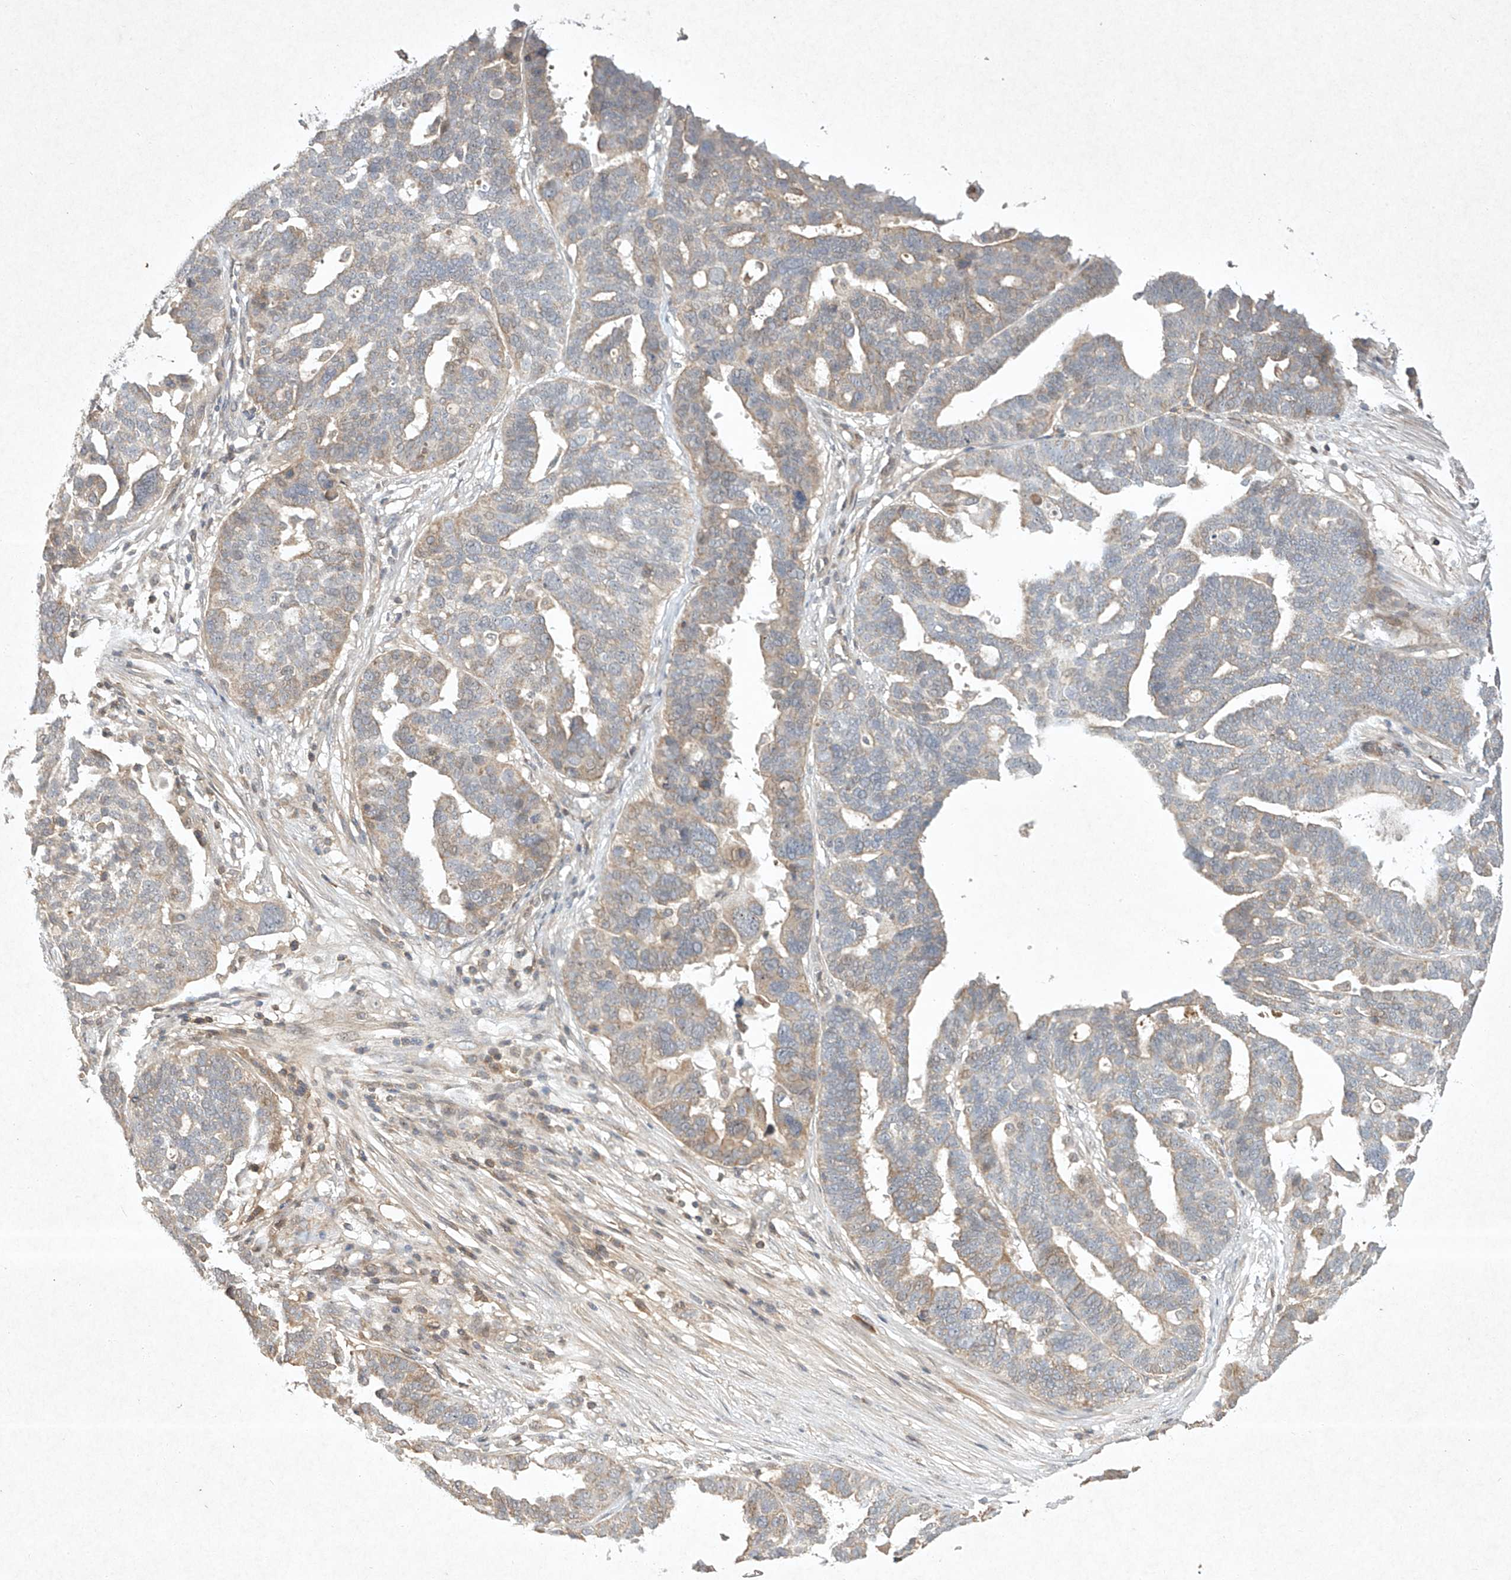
{"staining": {"intensity": "weak", "quantity": "25%-75%", "location": "cytoplasmic/membranous"}, "tissue": "ovarian cancer", "cell_type": "Tumor cells", "image_type": "cancer", "snomed": [{"axis": "morphology", "description": "Cystadenocarcinoma, serous, NOS"}, {"axis": "topography", "description": "Ovary"}], "caption": "A micrograph of human ovarian cancer stained for a protein reveals weak cytoplasmic/membranous brown staining in tumor cells. The staining was performed using DAB, with brown indicating positive protein expression. Nuclei are stained blue with hematoxylin.", "gene": "BTRC", "patient": {"sex": "female", "age": 59}}